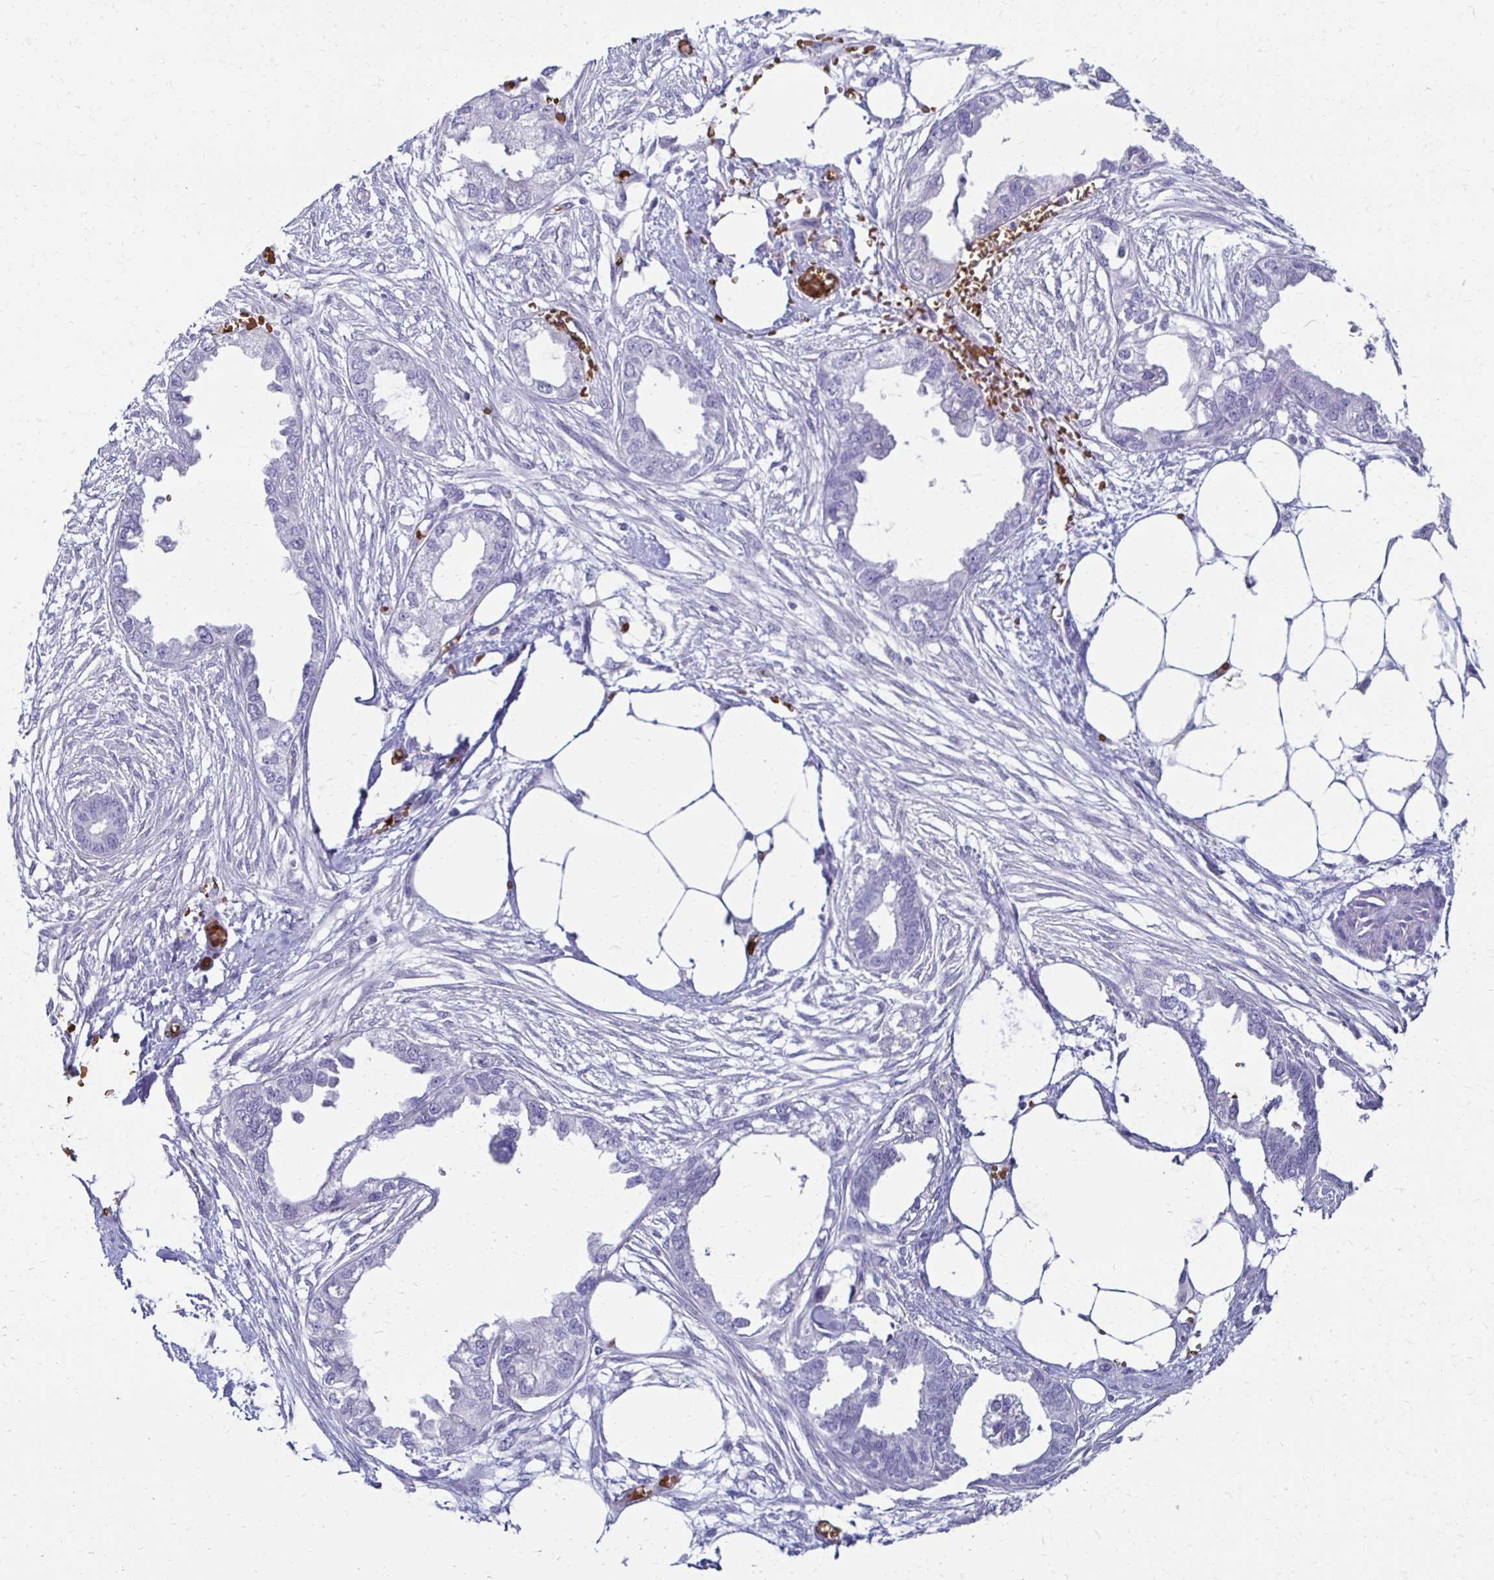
{"staining": {"intensity": "negative", "quantity": "none", "location": "none"}, "tissue": "endometrial cancer", "cell_type": "Tumor cells", "image_type": "cancer", "snomed": [{"axis": "morphology", "description": "Adenocarcinoma, NOS"}, {"axis": "morphology", "description": "Adenocarcinoma, metastatic, NOS"}, {"axis": "topography", "description": "Adipose tissue"}, {"axis": "topography", "description": "Endometrium"}], "caption": "DAB immunohistochemical staining of endometrial adenocarcinoma displays no significant positivity in tumor cells. (Stains: DAB immunohistochemistry with hematoxylin counter stain, Microscopy: brightfield microscopy at high magnification).", "gene": "RHBDL3", "patient": {"sex": "female", "age": 67}}